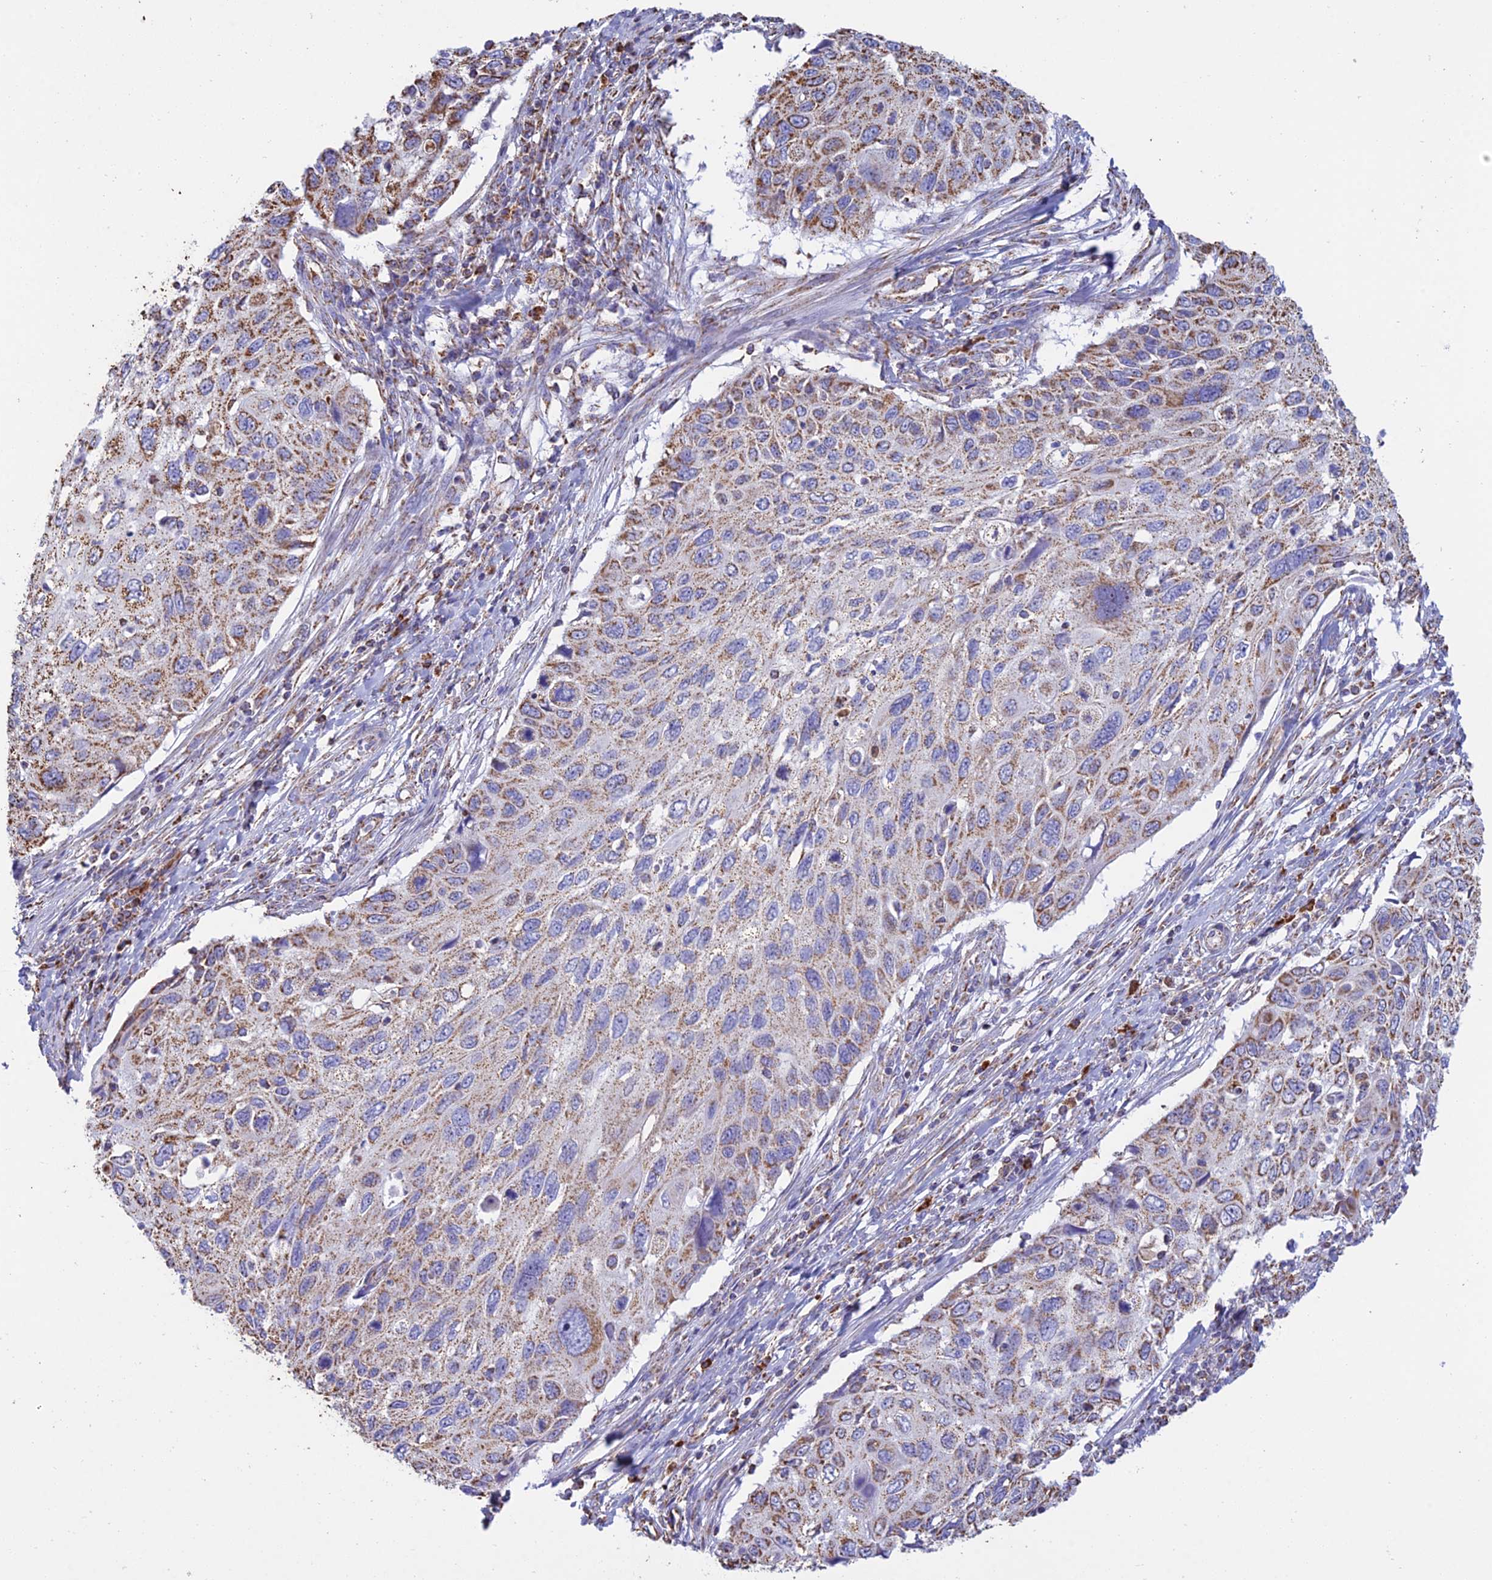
{"staining": {"intensity": "moderate", "quantity": ">75%", "location": "cytoplasmic/membranous"}, "tissue": "cervical cancer", "cell_type": "Tumor cells", "image_type": "cancer", "snomed": [{"axis": "morphology", "description": "Squamous cell carcinoma, NOS"}, {"axis": "topography", "description": "Cervix"}], "caption": "Moderate cytoplasmic/membranous staining for a protein is present in about >75% of tumor cells of cervical cancer (squamous cell carcinoma) using immunohistochemistry.", "gene": "OR2W3", "patient": {"sex": "female", "age": 70}}